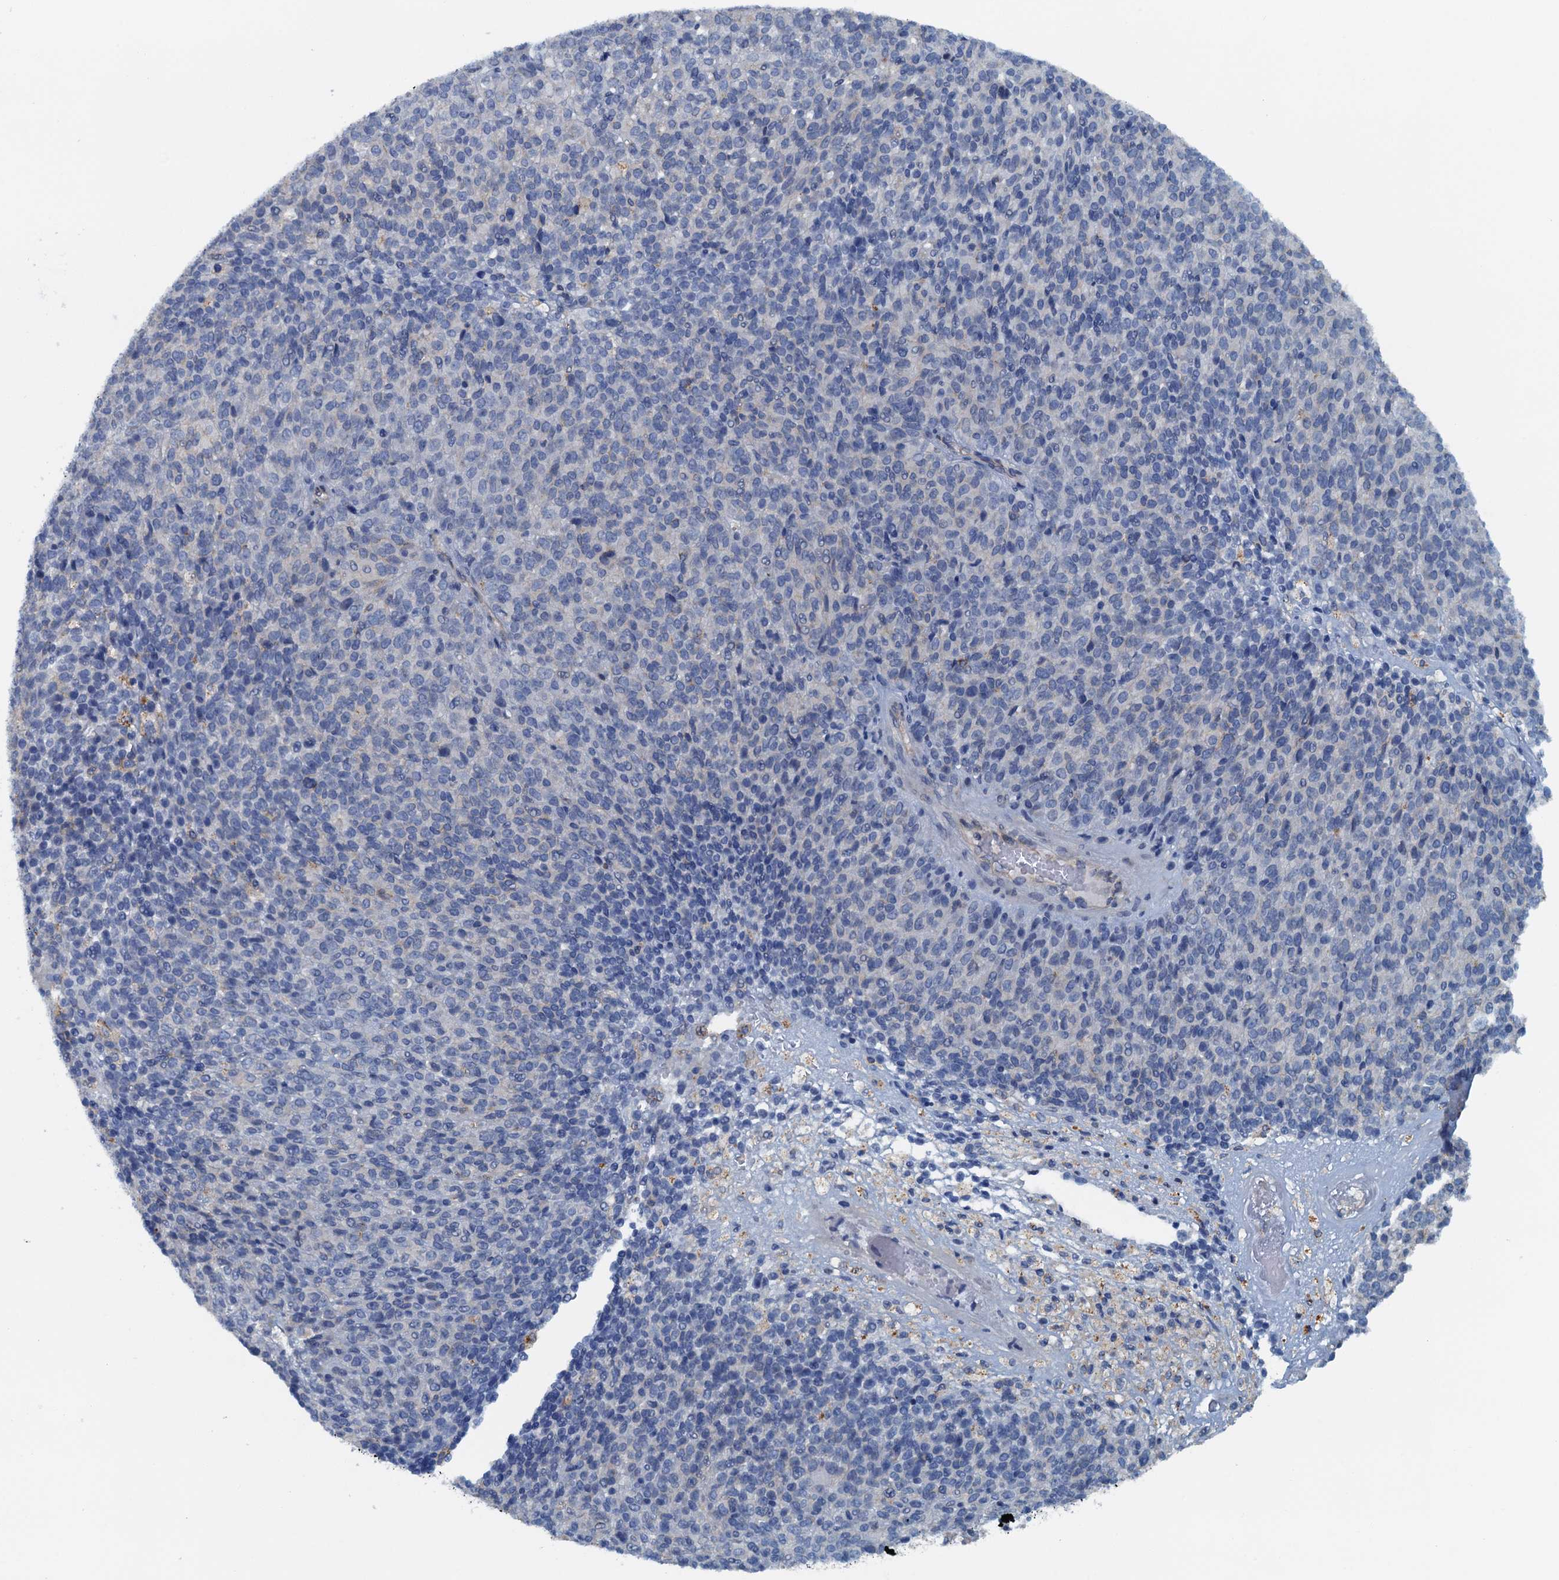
{"staining": {"intensity": "negative", "quantity": "none", "location": "none"}, "tissue": "melanoma", "cell_type": "Tumor cells", "image_type": "cancer", "snomed": [{"axis": "morphology", "description": "Malignant melanoma, Metastatic site"}, {"axis": "topography", "description": "Brain"}], "caption": "IHC photomicrograph of neoplastic tissue: malignant melanoma (metastatic site) stained with DAB shows no significant protein expression in tumor cells.", "gene": "THAP10", "patient": {"sex": "female", "age": 56}}